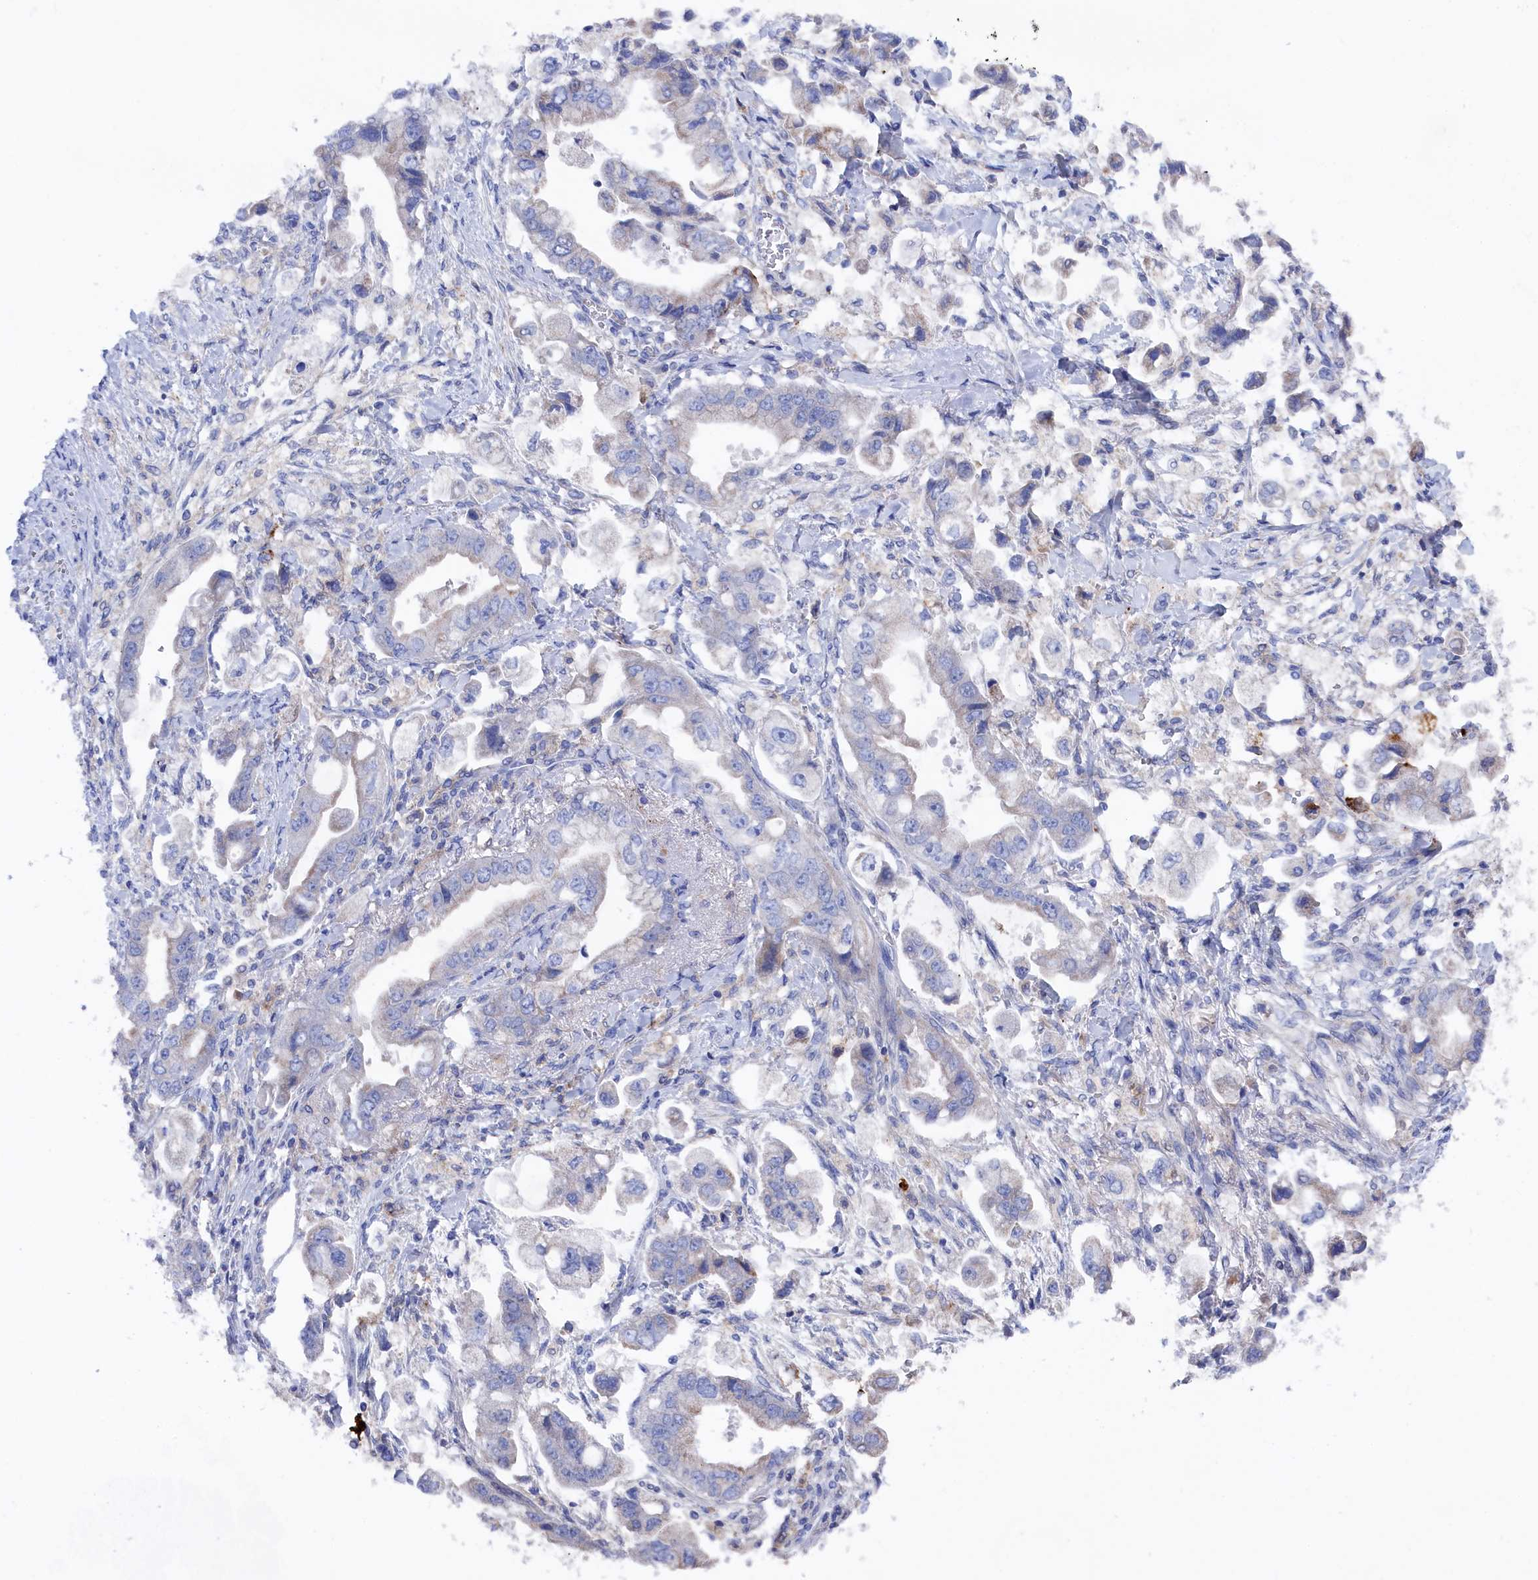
{"staining": {"intensity": "negative", "quantity": "none", "location": "none"}, "tissue": "stomach cancer", "cell_type": "Tumor cells", "image_type": "cancer", "snomed": [{"axis": "morphology", "description": "Adenocarcinoma, NOS"}, {"axis": "topography", "description": "Stomach"}], "caption": "A high-resolution photomicrograph shows immunohistochemistry staining of stomach cancer, which displays no significant staining in tumor cells.", "gene": "C12orf73", "patient": {"sex": "male", "age": 62}}